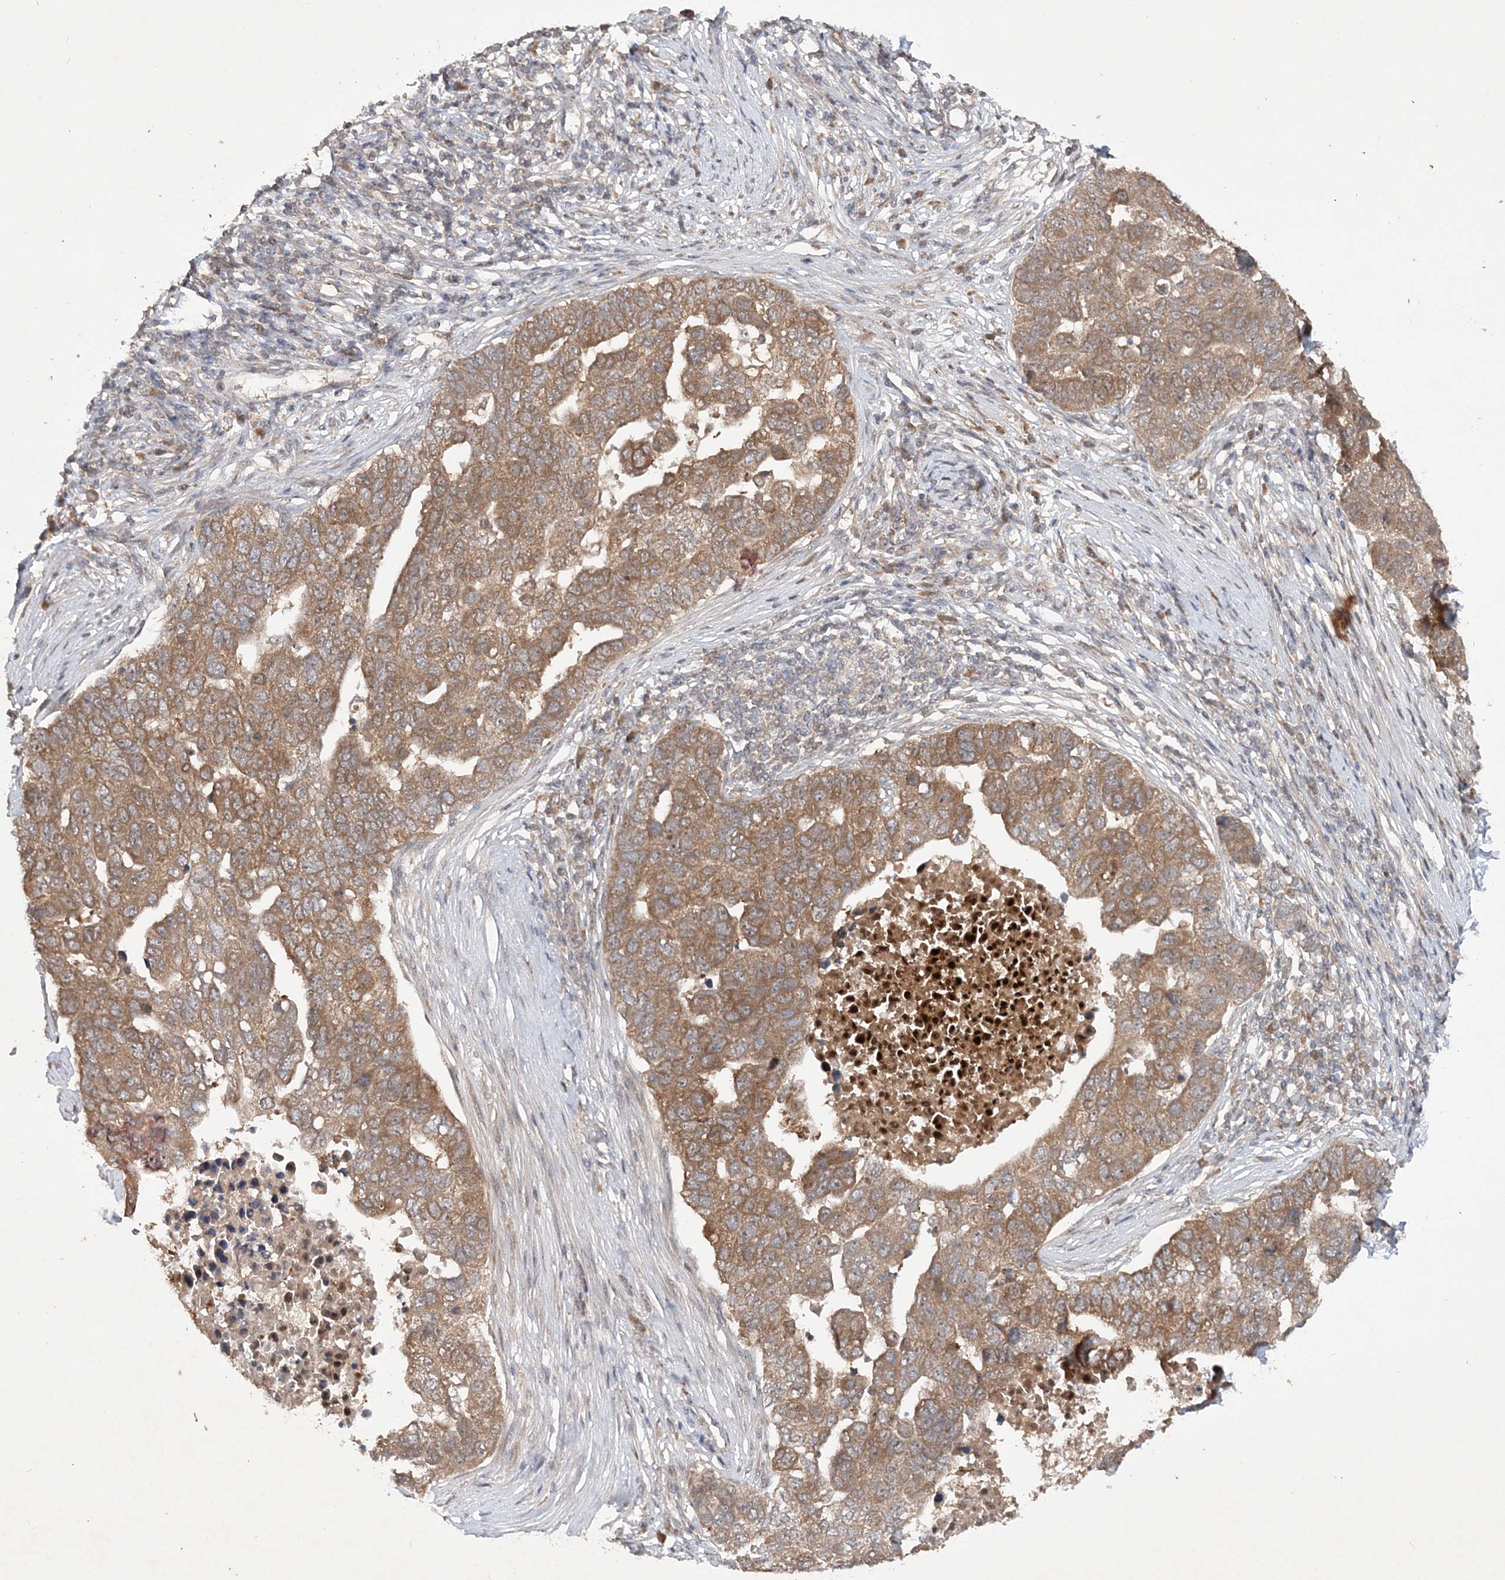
{"staining": {"intensity": "moderate", "quantity": ">75%", "location": "cytoplasmic/membranous"}, "tissue": "pancreatic cancer", "cell_type": "Tumor cells", "image_type": "cancer", "snomed": [{"axis": "morphology", "description": "Adenocarcinoma, NOS"}, {"axis": "topography", "description": "Pancreas"}], "caption": "The immunohistochemical stain highlights moderate cytoplasmic/membranous expression in tumor cells of pancreatic cancer (adenocarcinoma) tissue. (Stains: DAB in brown, nuclei in blue, Microscopy: brightfield microscopy at high magnification).", "gene": "UBR3", "patient": {"sex": "female", "age": 61}}